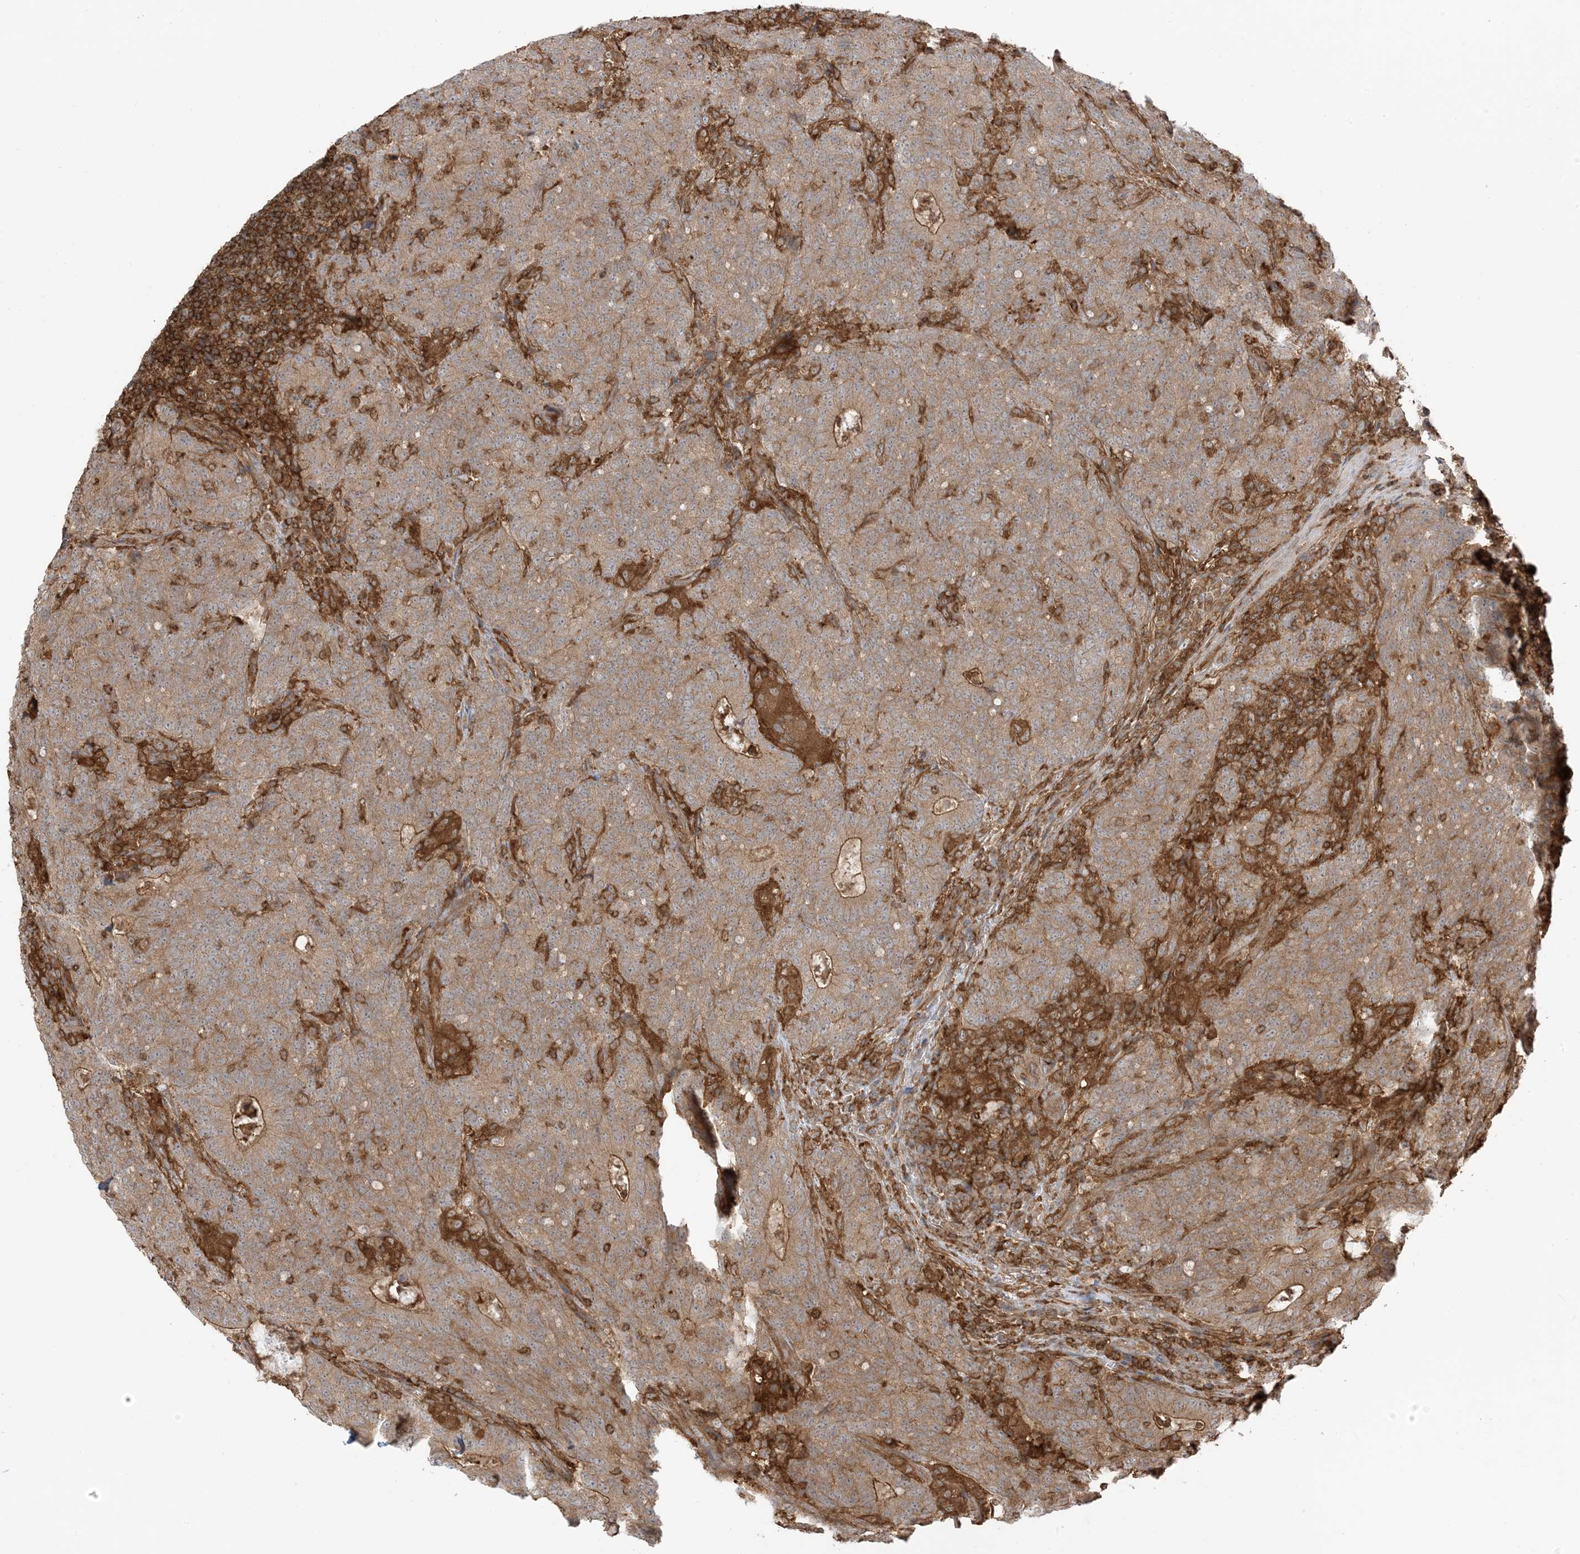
{"staining": {"intensity": "moderate", "quantity": ">75%", "location": "cytoplasmic/membranous"}, "tissue": "colorectal cancer", "cell_type": "Tumor cells", "image_type": "cancer", "snomed": [{"axis": "morphology", "description": "Normal tissue, NOS"}, {"axis": "morphology", "description": "Adenocarcinoma, NOS"}, {"axis": "topography", "description": "Colon"}], "caption": "A high-resolution photomicrograph shows immunohistochemistry (IHC) staining of adenocarcinoma (colorectal), which shows moderate cytoplasmic/membranous positivity in about >75% of tumor cells. The protein is stained brown, and the nuclei are stained in blue (DAB IHC with brightfield microscopy, high magnification).", "gene": "CAPZB", "patient": {"sex": "female", "age": 75}}